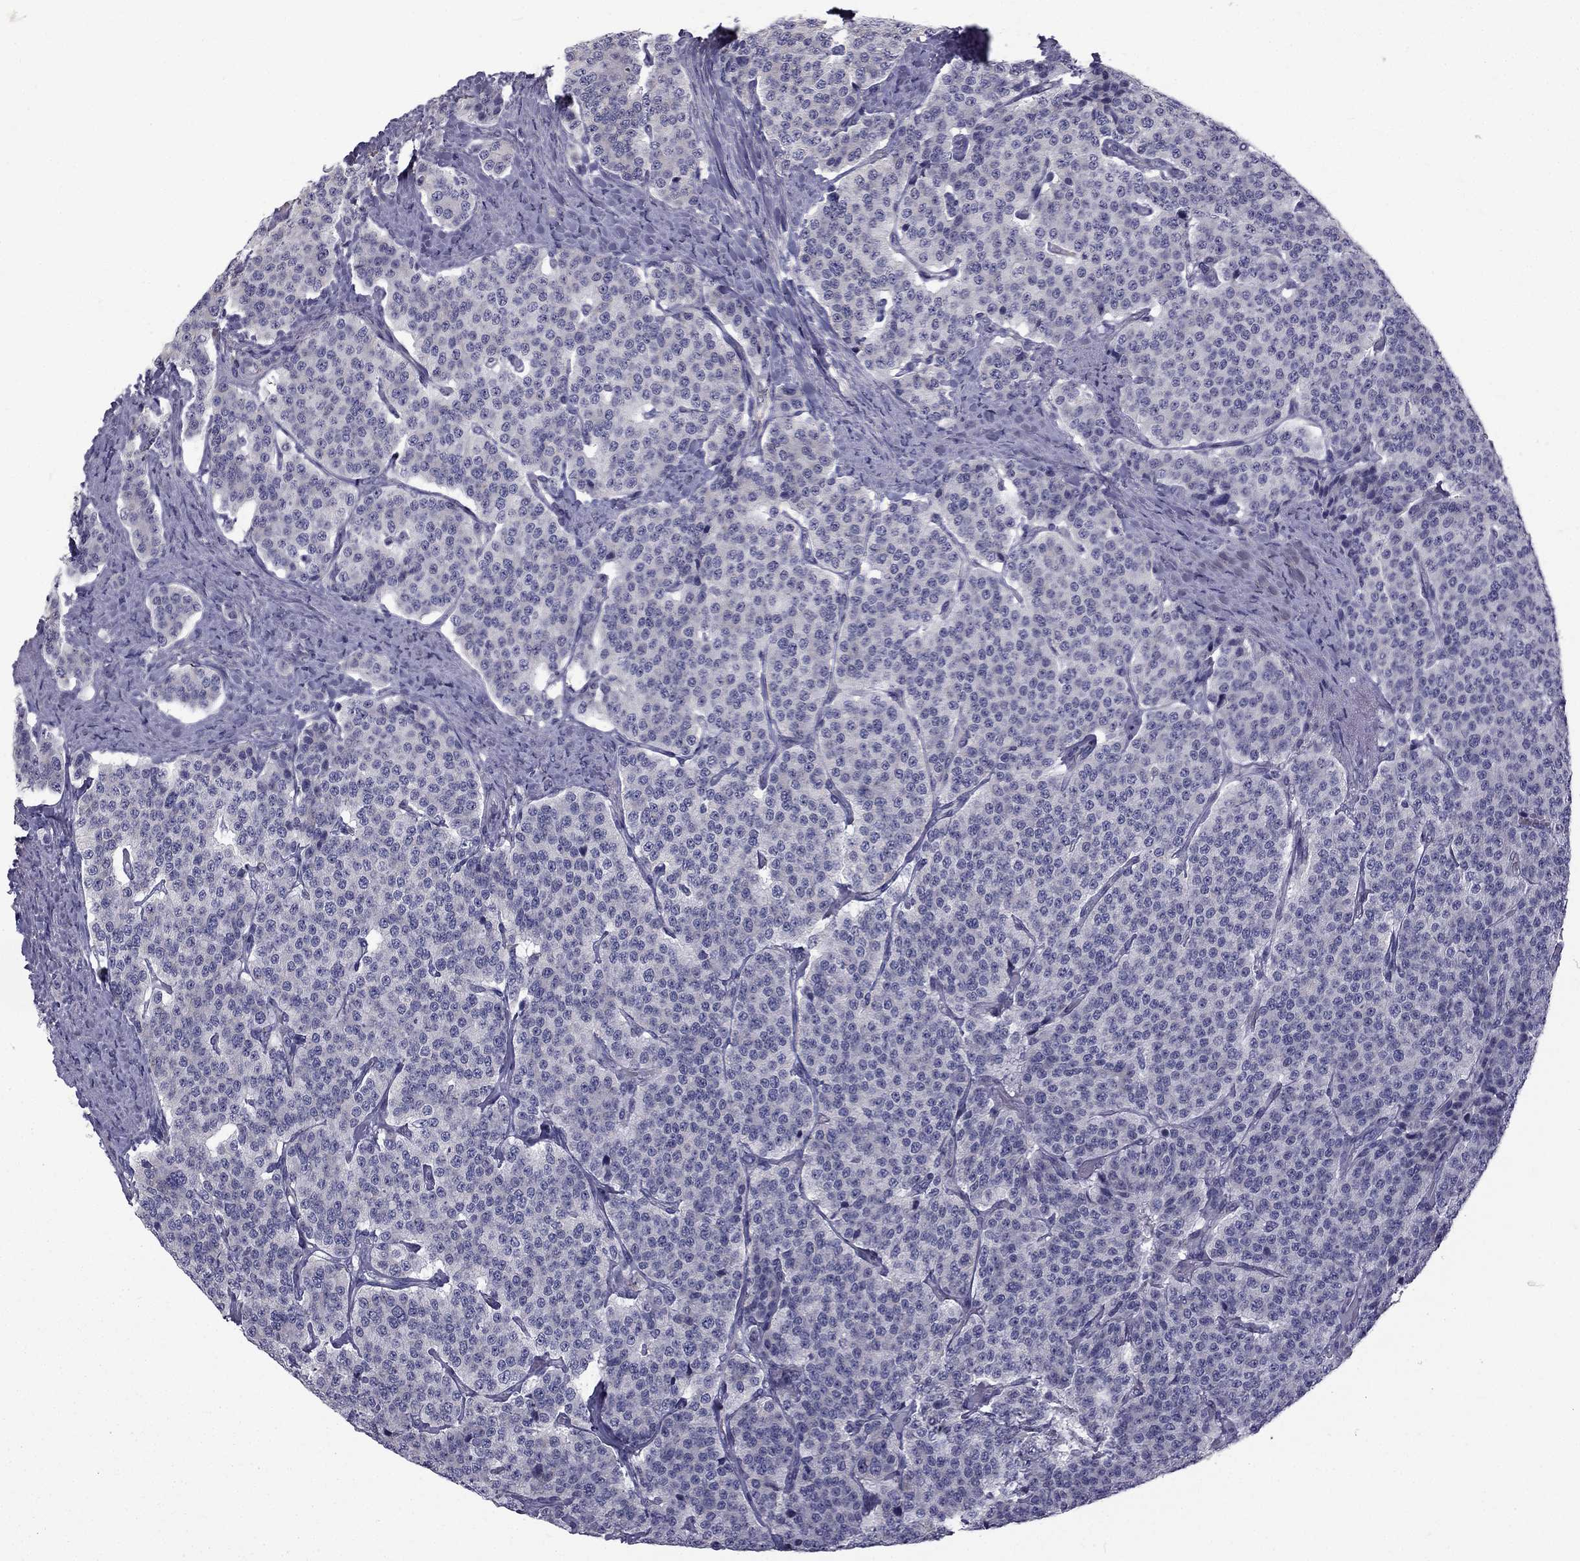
{"staining": {"intensity": "negative", "quantity": "none", "location": "none"}, "tissue": "carcinoid", "cell_type": "Tumor cells", "image_type": "cancer", "snomed": [{"axis": "morphology", "description": "Carcinoid, malignant, NOS"}, {"axis": "topography", "description": "Small intestine"}], "caption": "Immunohistochemical staining of human carcinoid exhibits no significant staining in tumor cells. (DAB (3,3'-diaminobenzidine) IHC, high magnification).", "gene": "CCDC40", "patient": {"sex": "female", "age": 58}}